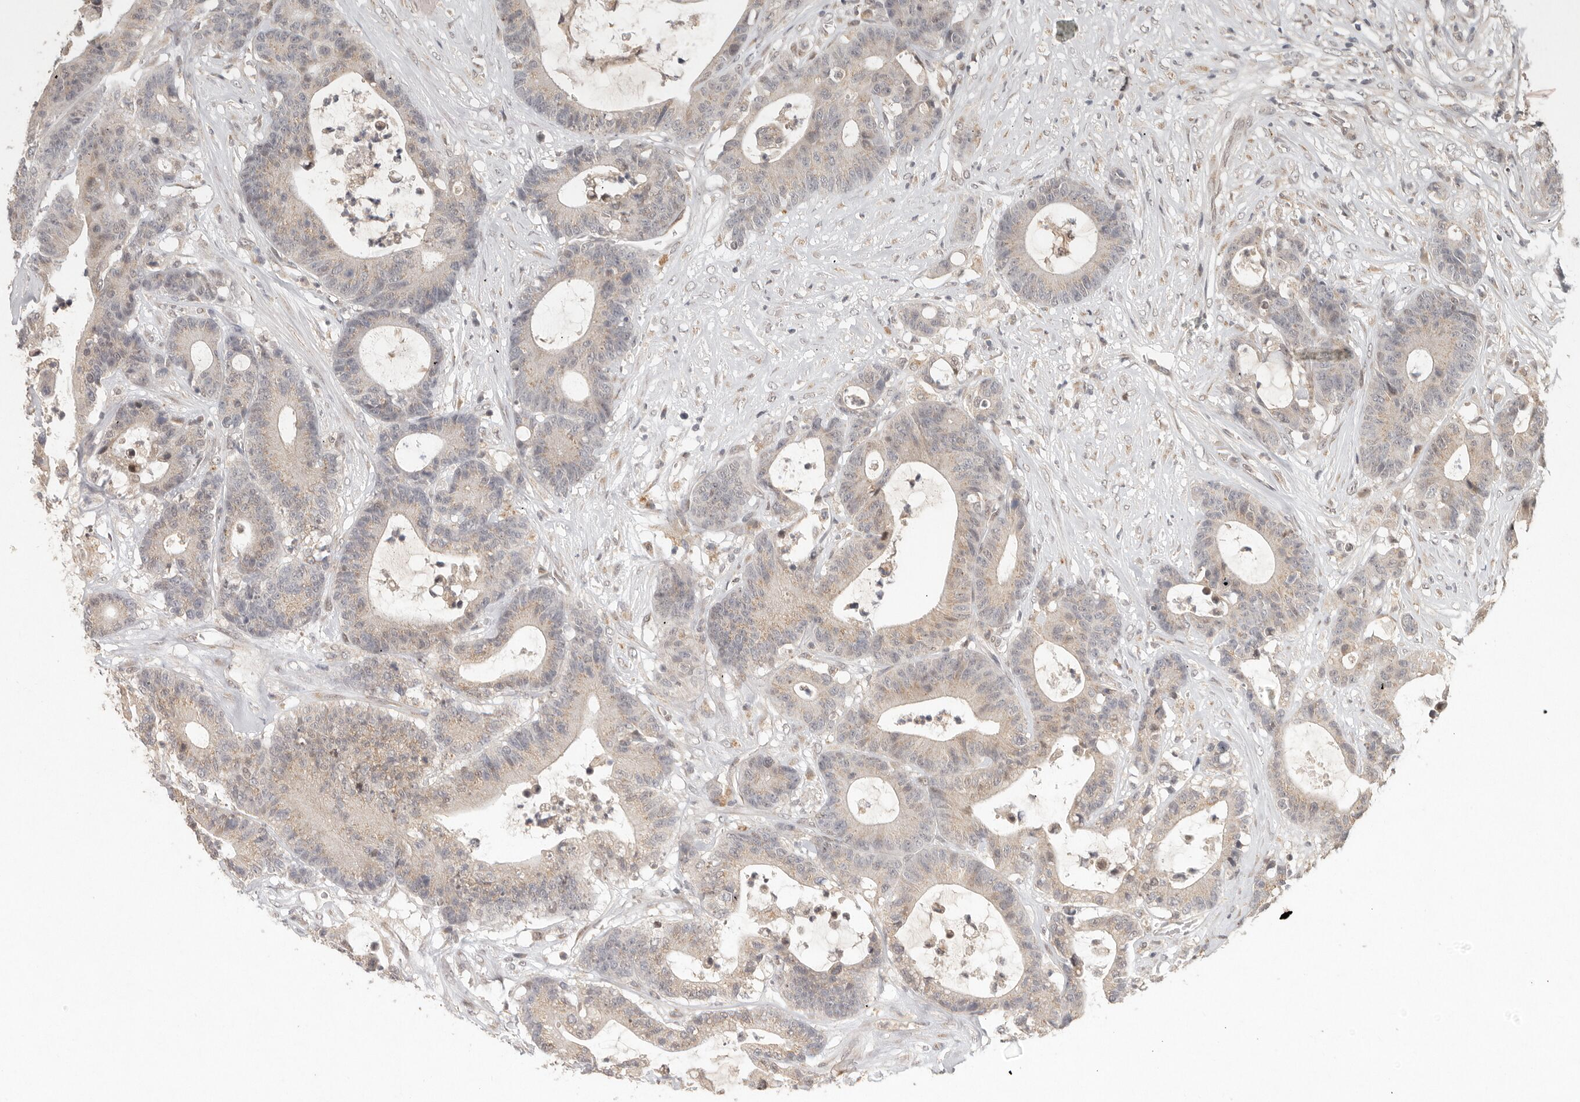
{"staining": {"intensity": "weak", "quantity": ">75%", "location": "cytoplasmic/membranous"}, "tissue": "colorectal cancer", "cell_type": "Tumor cells", "image_type": "cancer", "snomed": [{"axis": "morphology", "description": "Adenocarcinoma, NOS"}, {"axis": "topography", "description": "Colon"}], "caption": "This micrograph exhibits immunohistochemistry (IHC) staining of colorectal cancer (adenocarcinoma), with low weak cytoplasmic/membranous staining in about >75% of tumor cells.", "gene": "LRRC75A", "patient": {"sex": "female", "age": 84}}